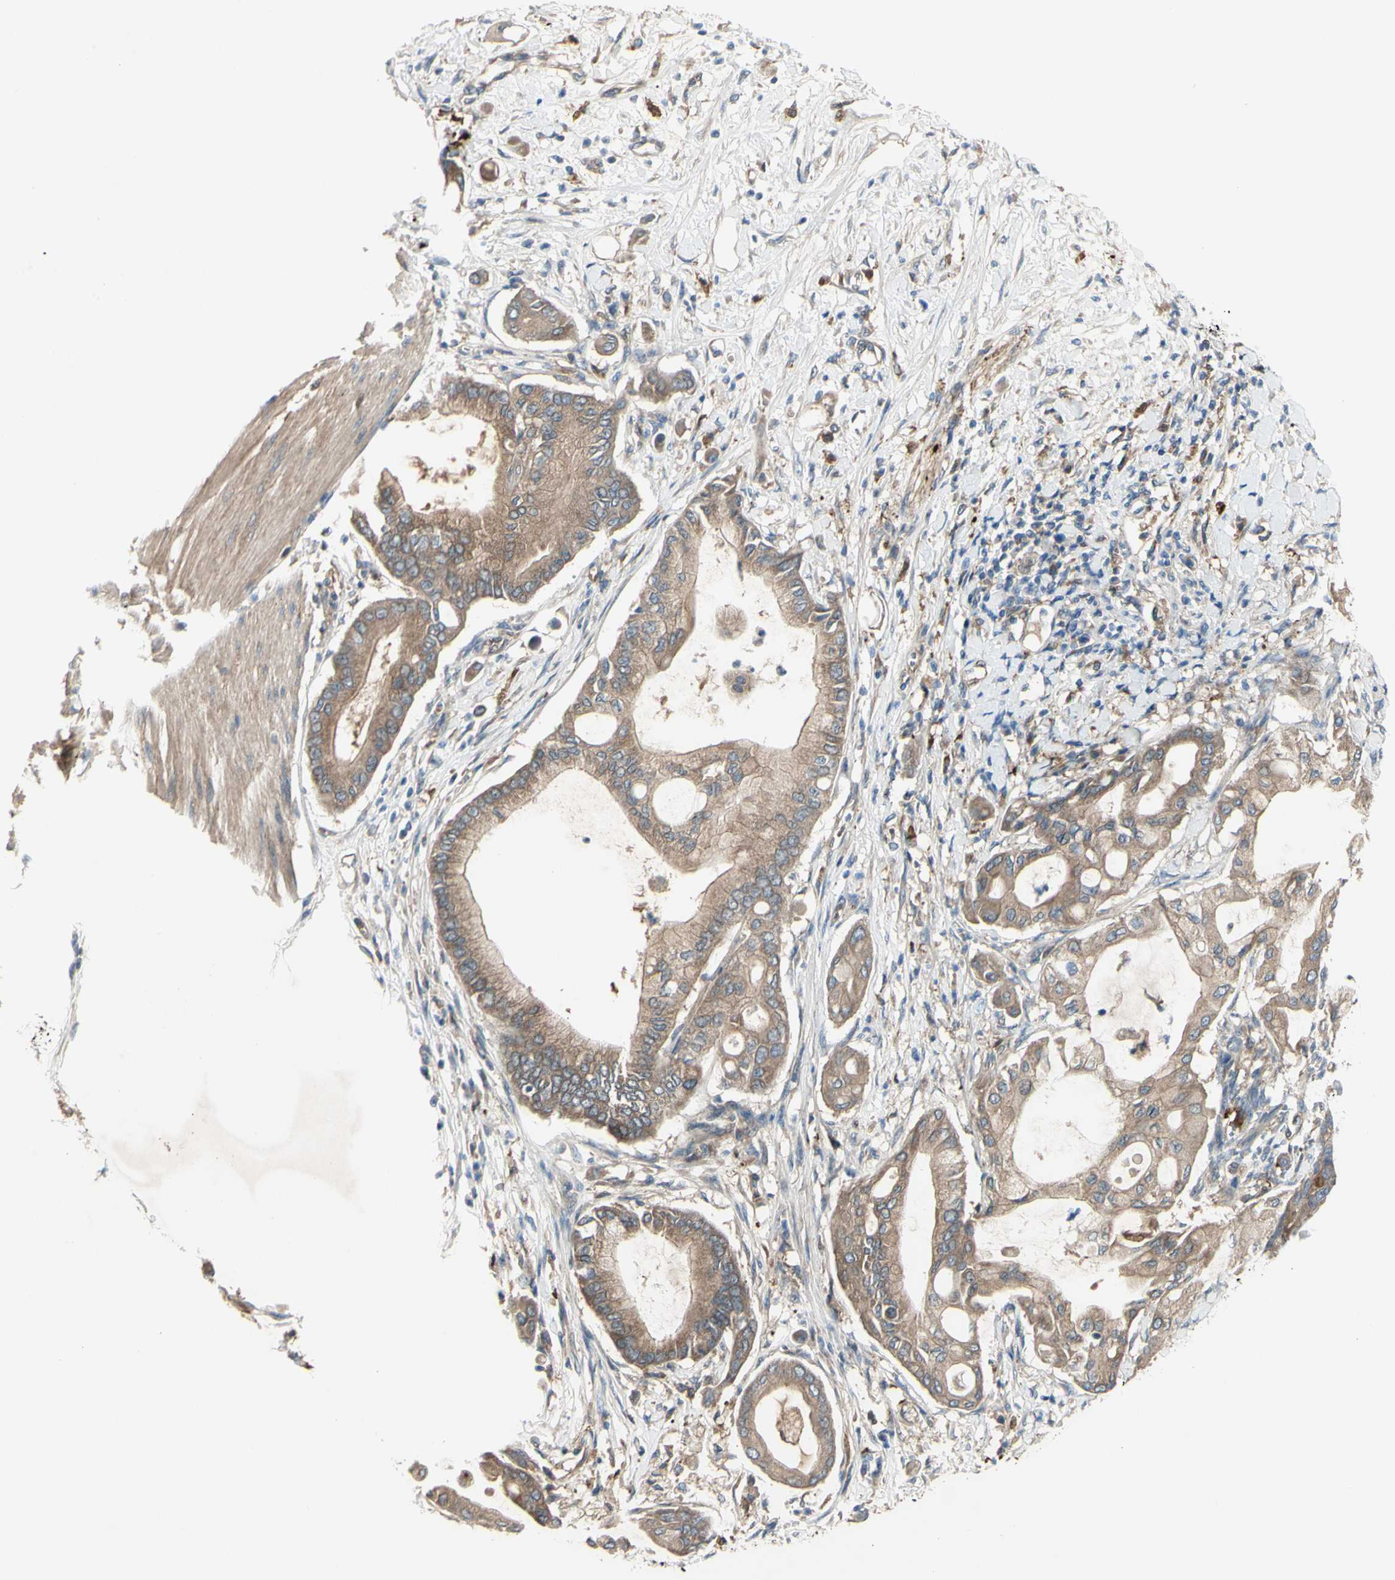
{"staining": {"intensity": "weak", "quantity": ">75%", "location": "cytoplasmic/membranous"}, "tissue": "pancreatic cancer", "cell_type": "Tumor cells", "image_type": "cancer", "snomed": [{"axis": "morphology", "description": "Adenocarcinoma, NOS"}, {"axis": "morphology", "description": "Adenocarcinoma, metastatic, NOS"}, {"axis": "topography", "description": "Lymph node"}, {"axis": "topography", "description": "Pancreas"}, {"axis": "topography", "description": "Duodenum"}], "caption": "Metastatic adenocarcinoma (pancreatic) was stained to show a protein in brown. There is low levels of weak cytoplasmic/membranous expression in approximately >75% of tumor cells. The staining was performed using DAB (3,3'-diaminobenzidine), with brown indicating positive protein expression. Nuclei are stained blue with hematoxylin.", "gene": "IGSF9B", "patient": {"sex": "female", "age": 64}}